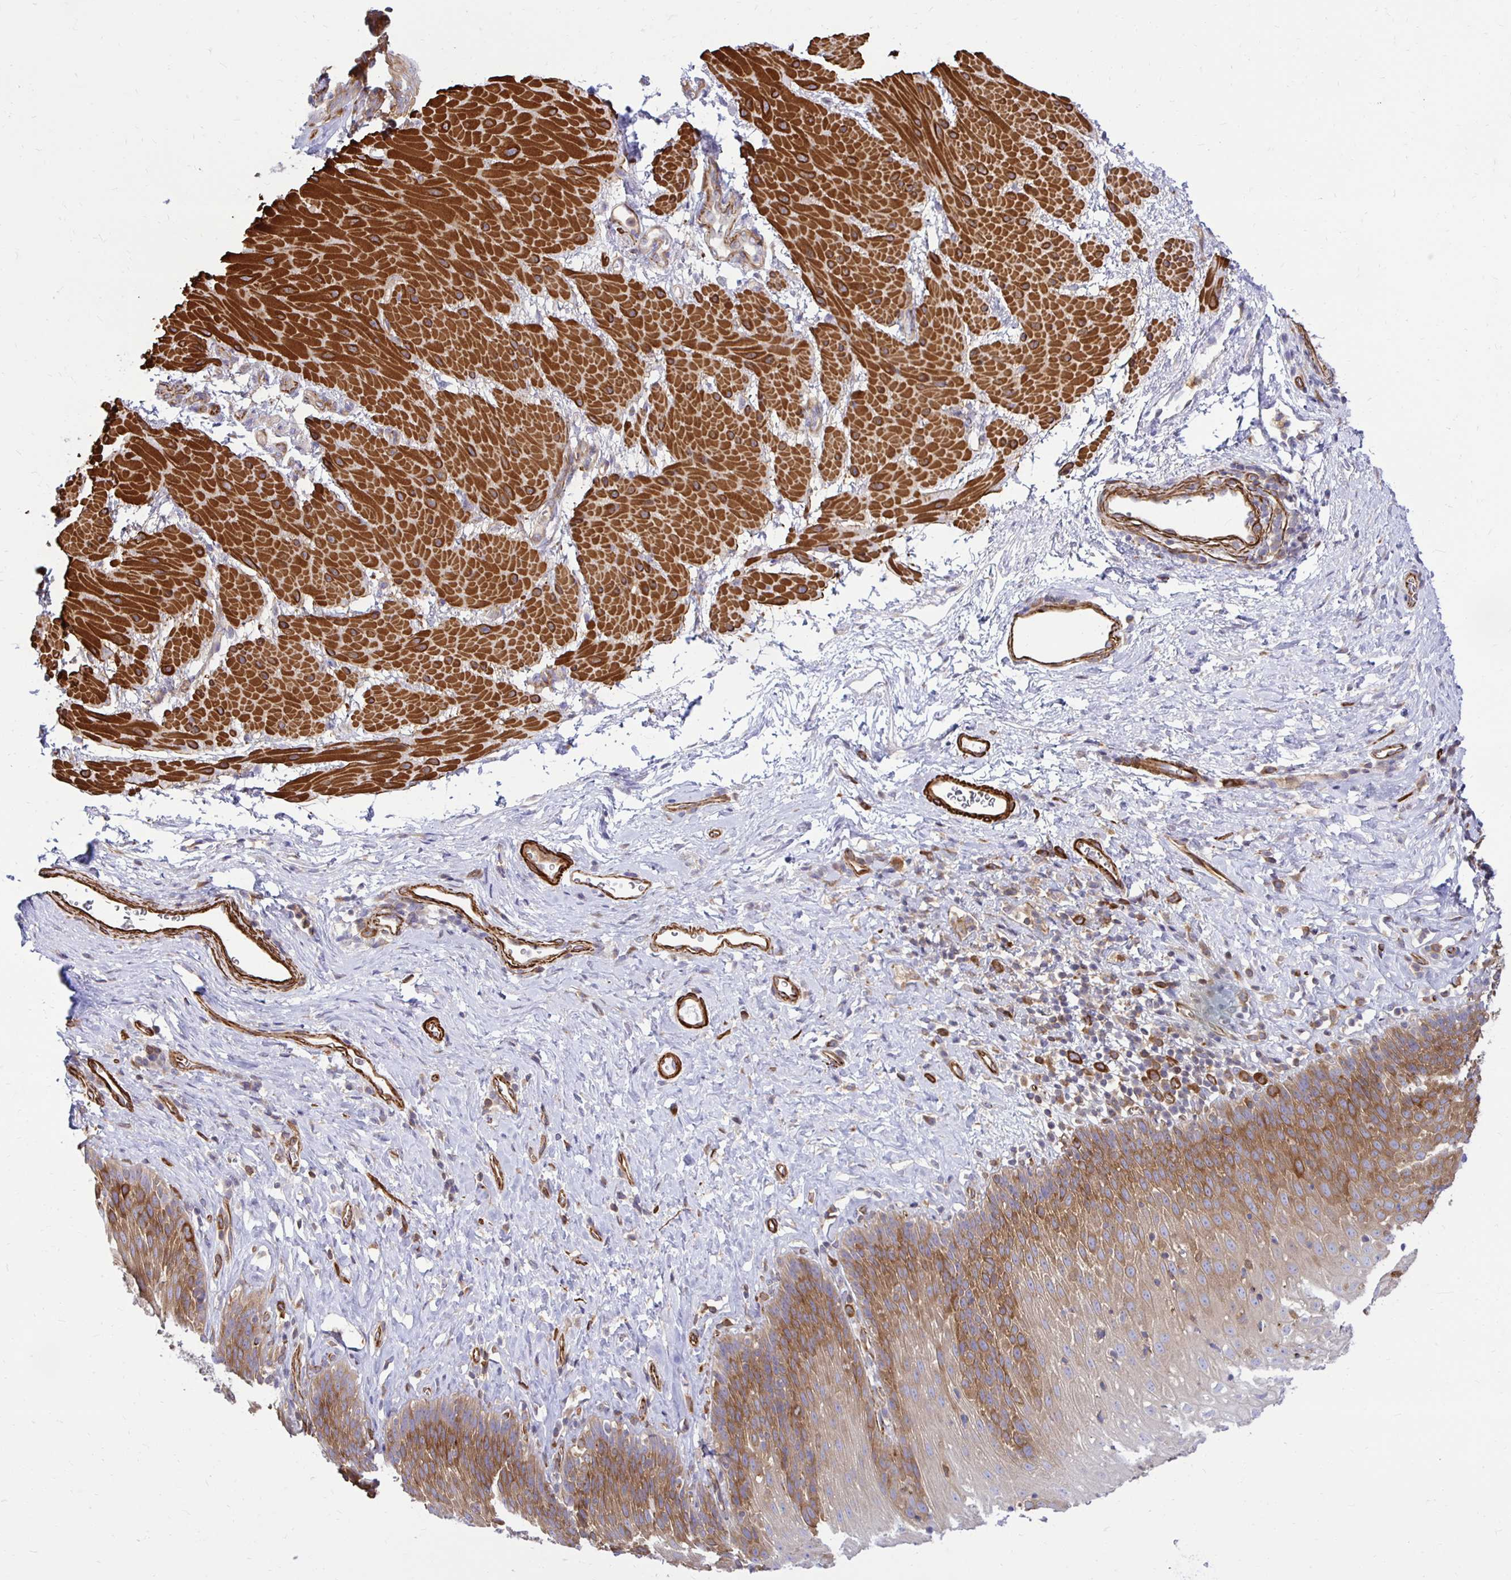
{"staining": {"intensity": "moderate", "quantity": "25%-75%", "location": "cytoplasmic/membranous"}, "tissue": "esophagus", "cell_type": "Squamous epithelial cells", "image_type": "normal", "snomed": [{"axis": "morphology", "description": "Normal tissue, NOS"}, {"axis": "topography", "description": "Esophagus"}], "caption": "Normal esophagus shows moderate cytoplasmic/membranous expression in about 25%-75% of squamous epithelial cells Ihc stains the protein of interest in brown and the nuclei are stained blue..", "gene": "CTPS1", "patient": {"sex": "female", "age": 61}}